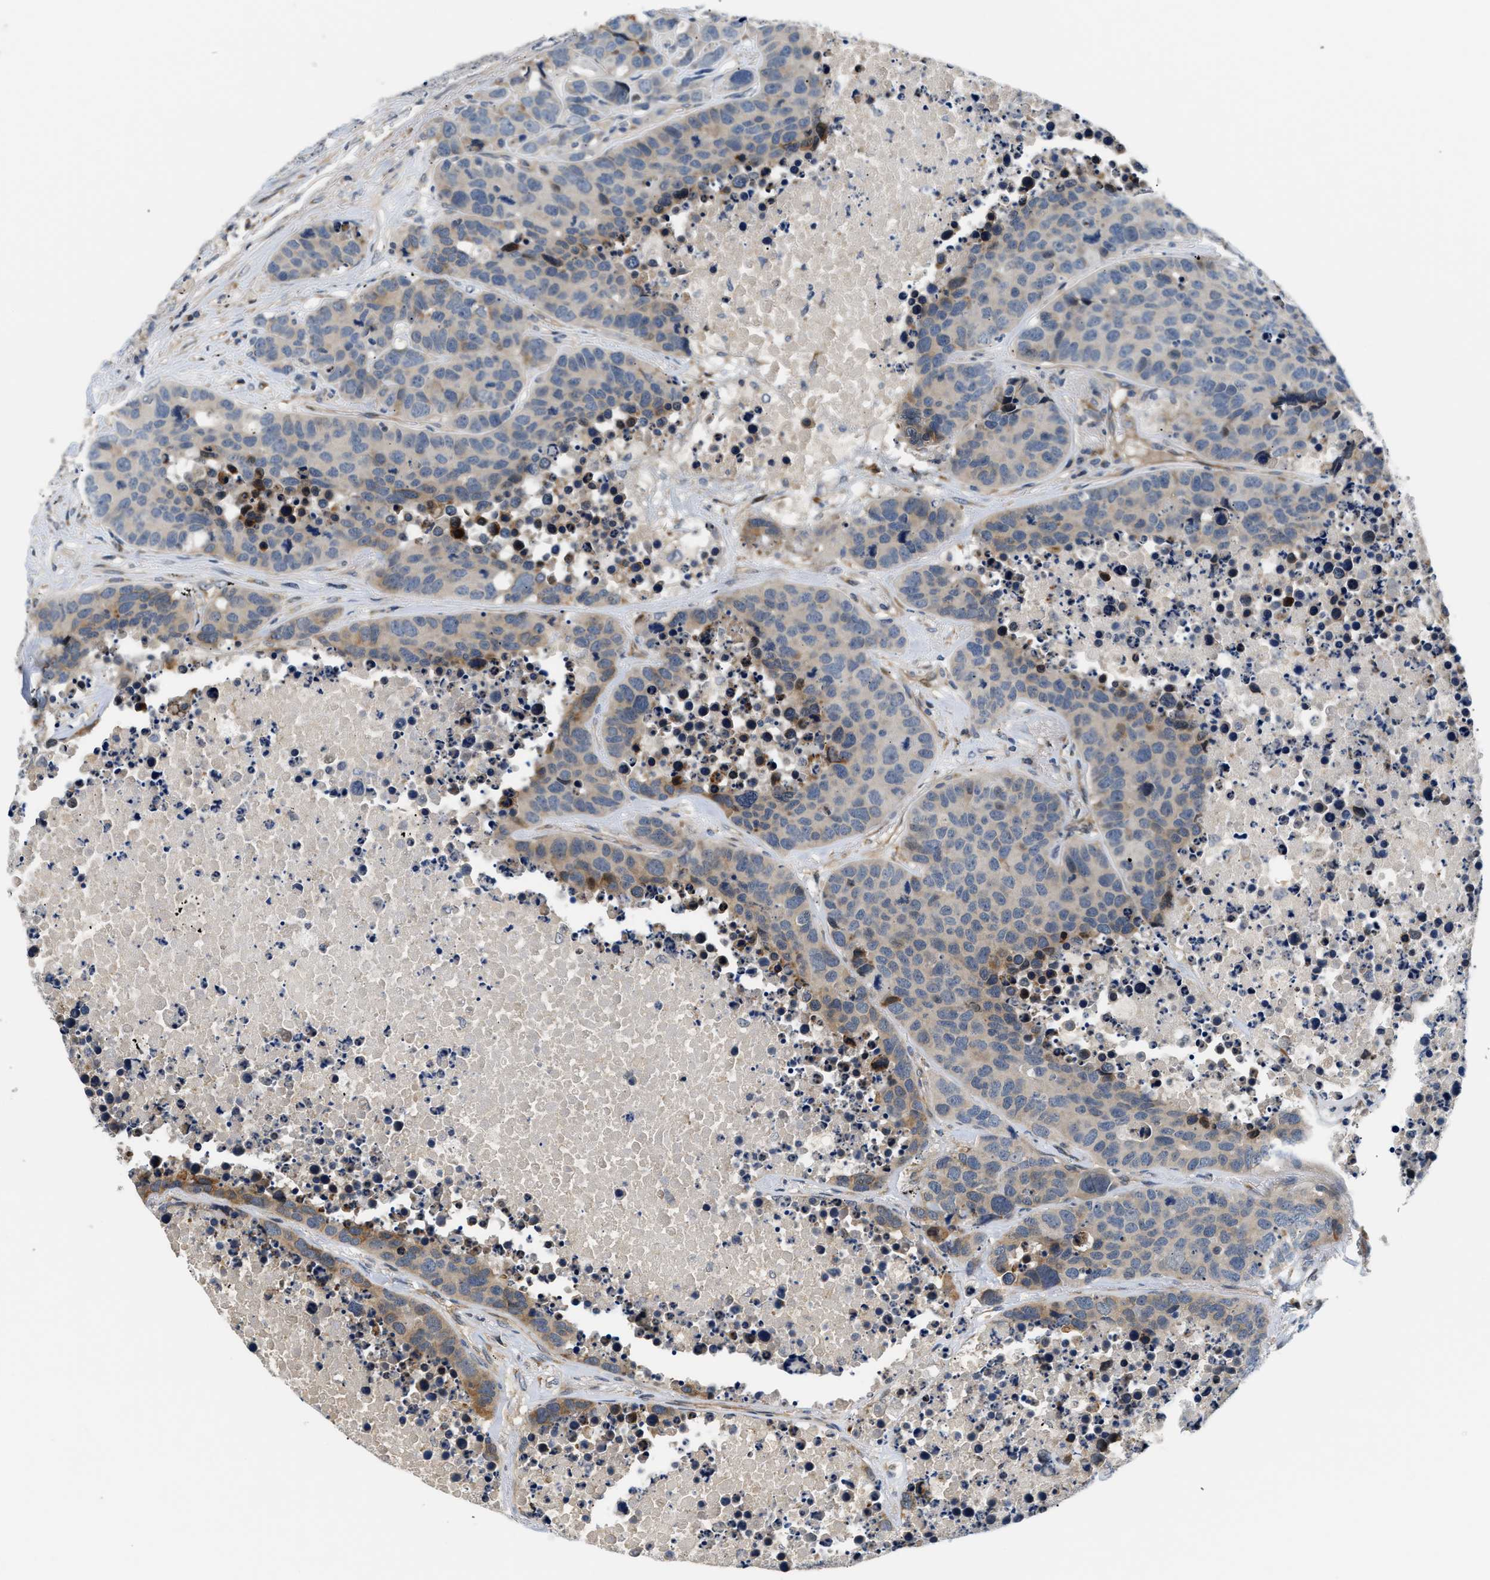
{"staining": {"intensity": "moderate", "quantity": "25%-75%", "location": "cytoplasmic/membranous"}, "tissue": "carcinoid", "cell_type": "Tumor cells", "image_type": "cancer", "snomed": [{"axis": "morphology", "description": "Carcinoid, malignant, NOS"}, {"axis": "topography", "description": "Lung"}], "caption": "Moderate cytoplasmic/membranous expression is present in about 25%-75% of tumor cells in carcinoid. (brown staining indicates protein expression, while blue staining denotes nuclei).", "gene": "TNIP2", "patient": {"sex": "male", "age": 60}}